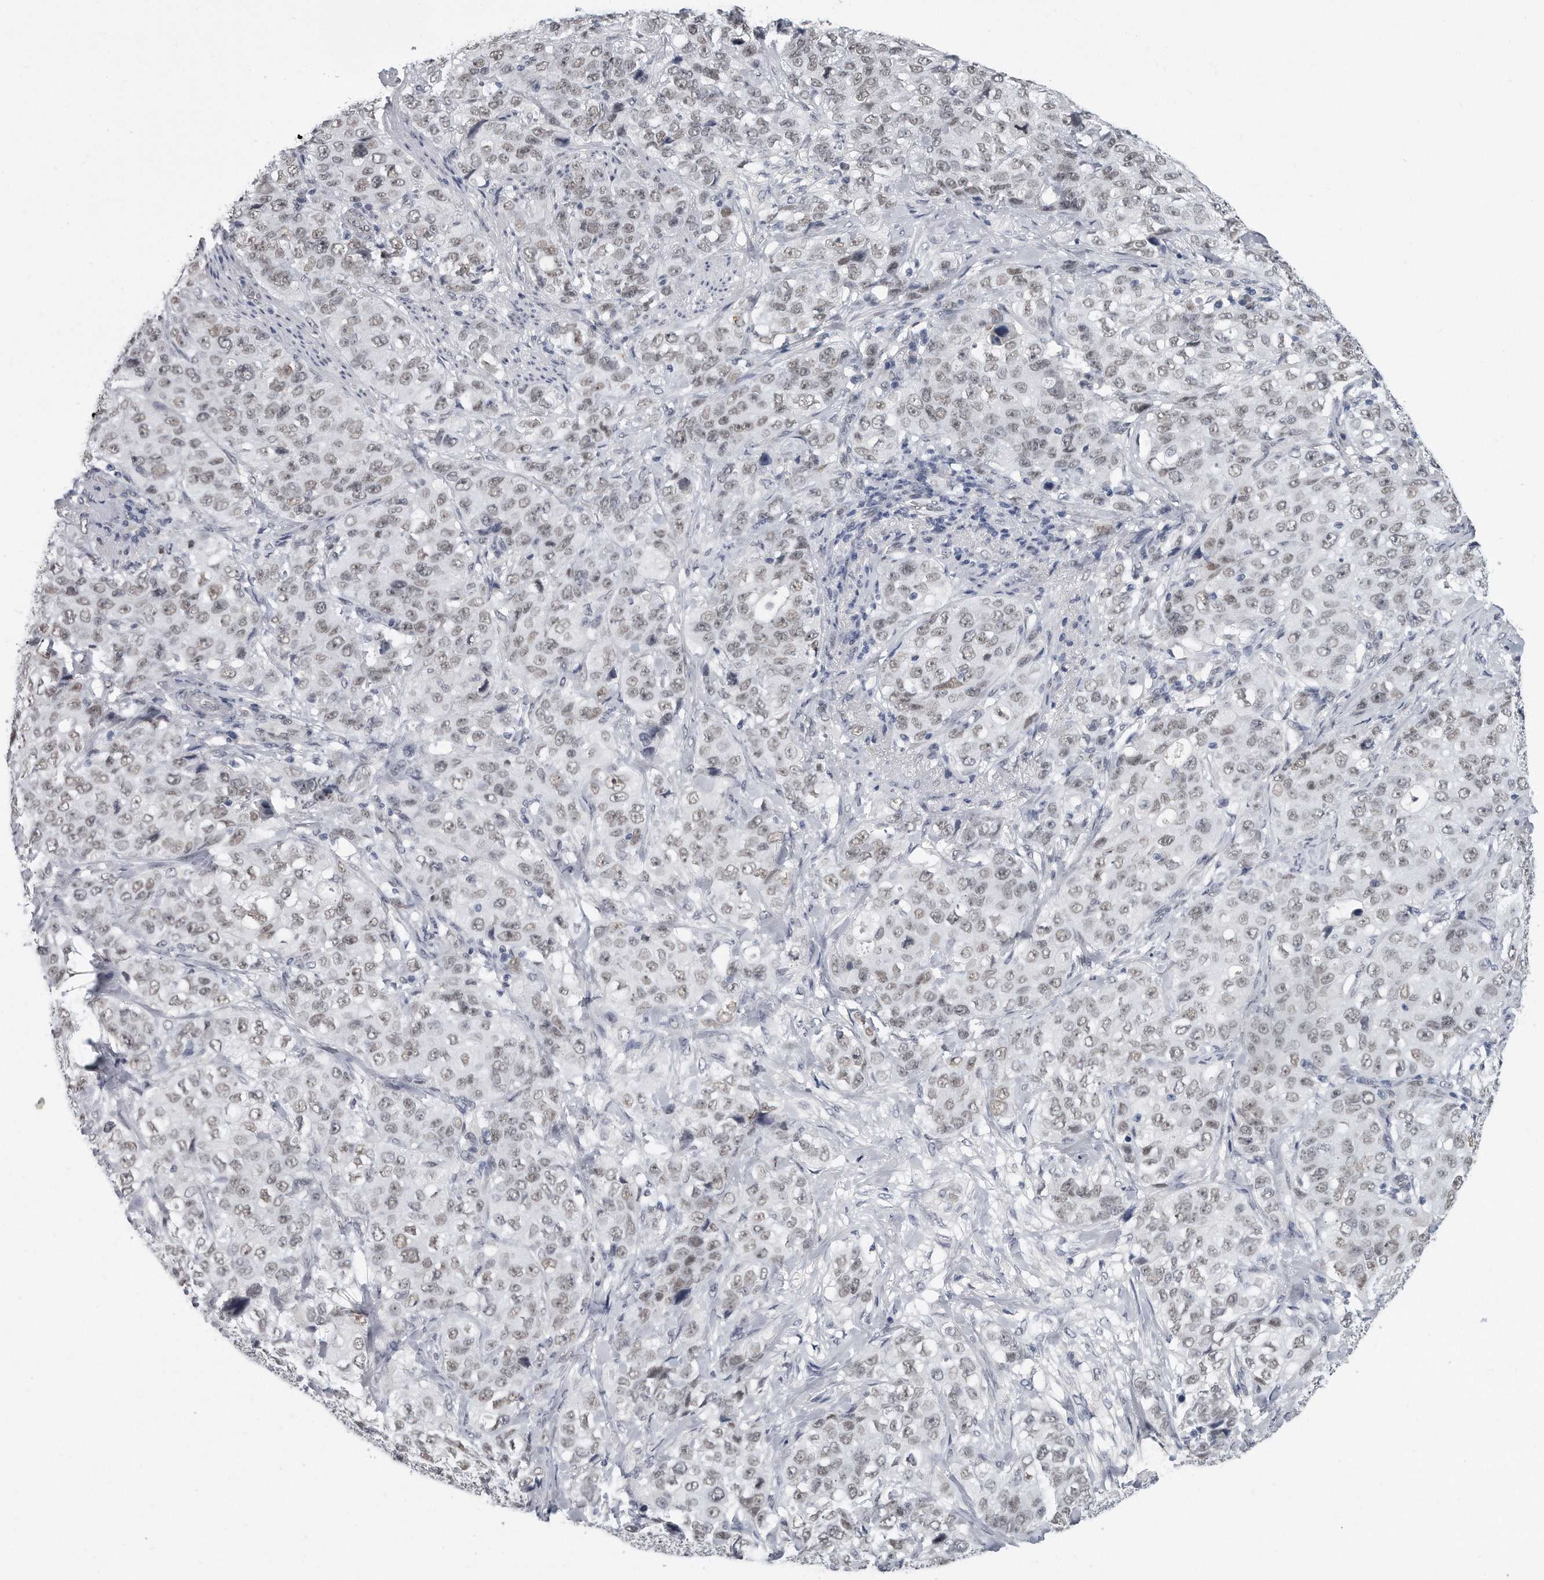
{"staining": {"intensity": "weak", "quantity": ">75%", "location": "nuclear"}, "tissue": "stomach cancer", "cell_type": "Tumor cells", "image_type": "cancer", "snomed": [{"axis": "morphology", "description": "Adenocarcinoma, NOS"}, {"axis": "topography", "description": "Stomach"}], "caption": "Immunohistochemistry (DAB (3,3'-diaminobenzidine)) staining of human stomach cancer (adenocarcinoma) exhibits weak nuclear protein positivity in about >75% of tumor cells.", "gene": "CTBP2", "patient": {"sex": "male", "age": 48}}